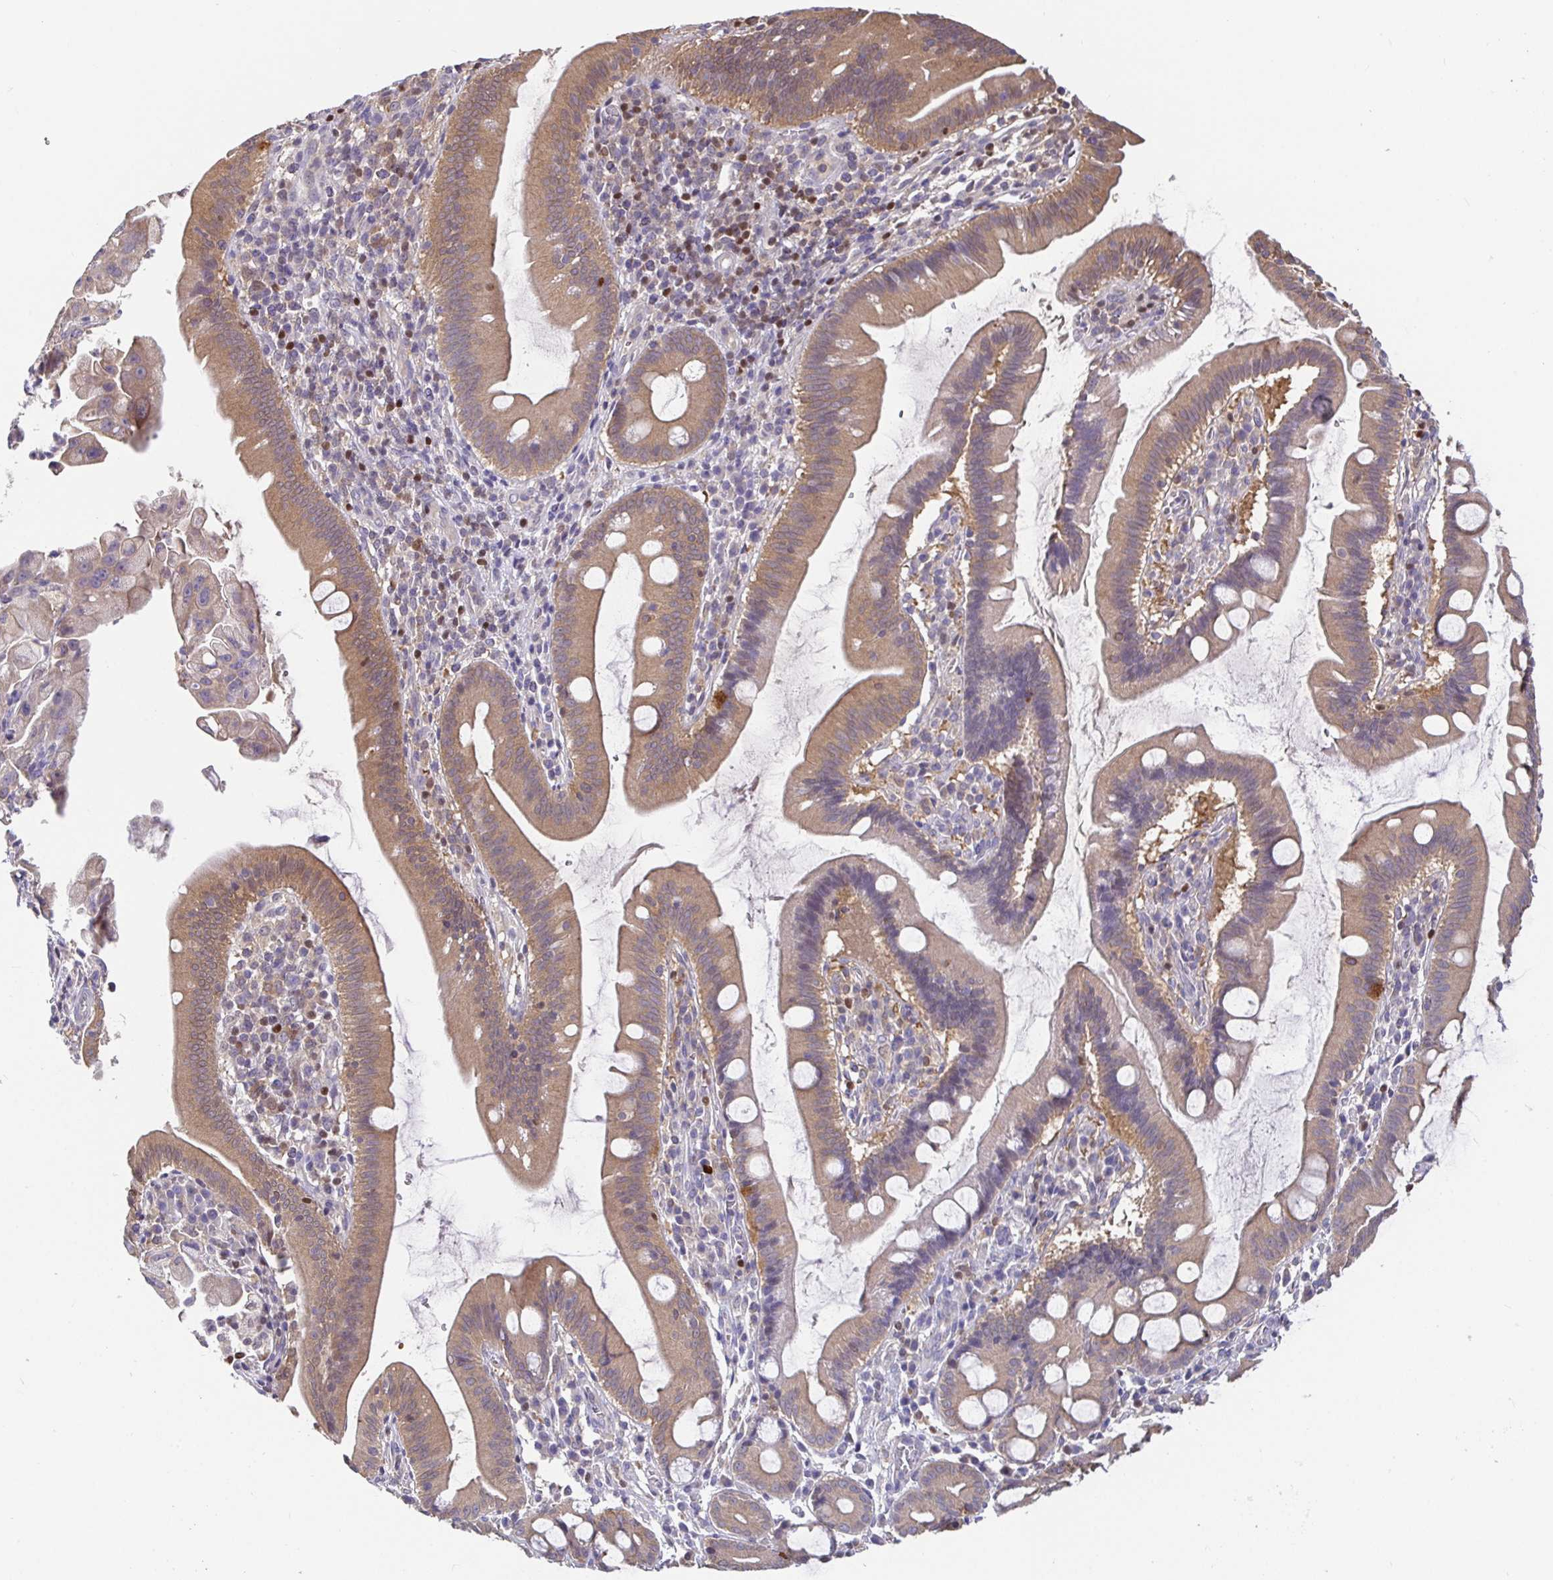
{"staining": {"intensity": "moderate", "quantity": "25%-75%", "location": "cytoplasmic/membranous"}, "tissue": "pancreatic cancer", "cell_type": "Tumor cells", "image_type": "cancer", "snomed": [{"axis": "morphology", "description": "Adenocarcinoma, NOS"}, {"axis": "topography", "description": "Pancreas"}], "caption": "Protein positivity by immunohistochemistry (IHC) displays moderate cytoplasmic/membranous positivity in approximately 25%-75% of tumor cells in pancreatic cancer (adenocarcinoma). The protein is shown in brown color, while the nuclei are stained blue.", "gene": "SATB1", "patient": {"sex": "male", "age": 68}}